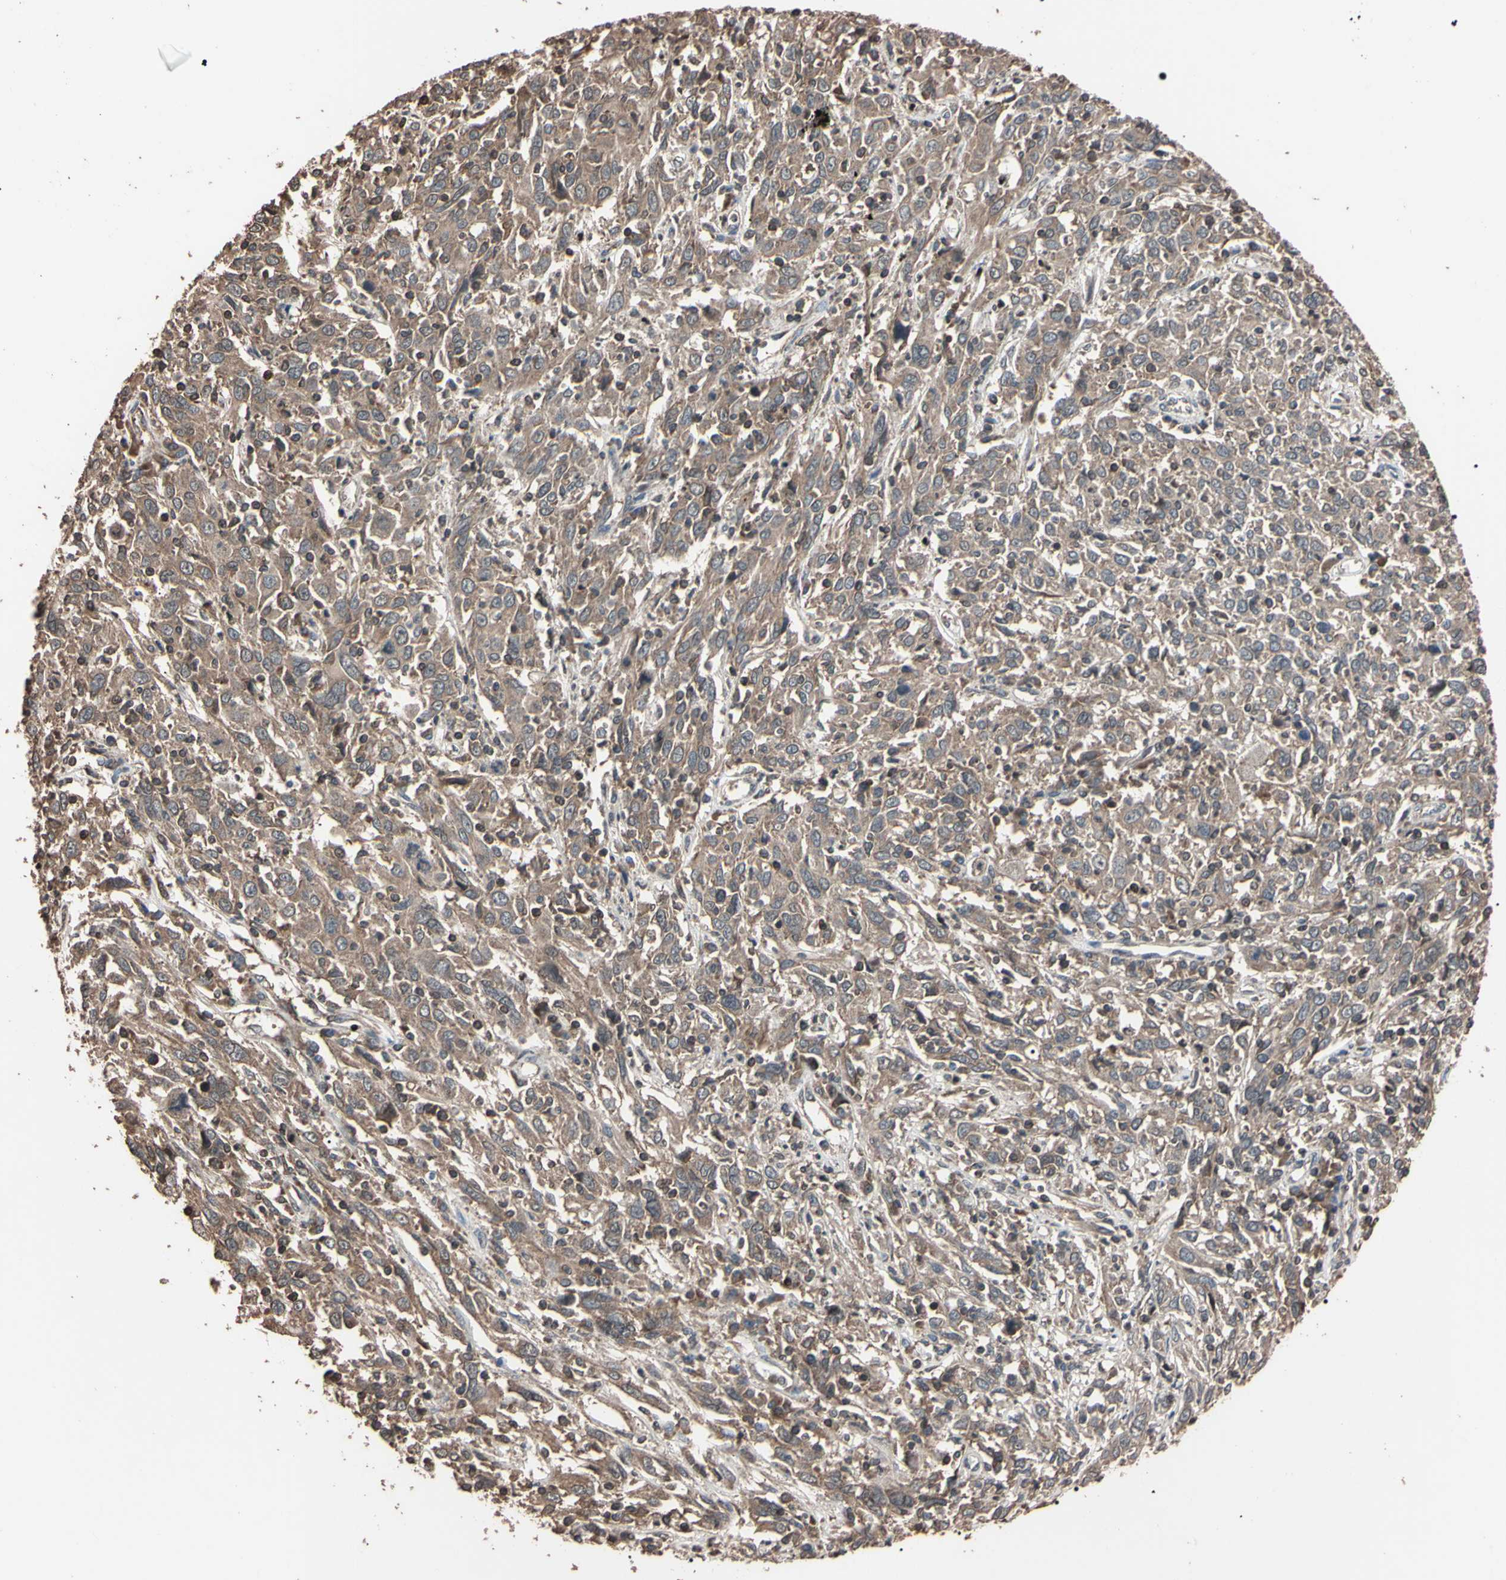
{"staining": {"intensity": "weak", "quantity": ">75%", "location": "cytoplasmic/membranous"}, "tissue": "cervical cancer", "cell_type": "Tumor cells", "image_type": "cancer", "snomed": [{"axis": "morphology", "description": "Squamous cell carcinoma, NOS"}, {"axis": "topography", "description": "Cervix"}], "caption": "Brown immunohistochemical staining in human cervical cancer shows weak cytoplasmic/membranous expression in approximately >75% of tumor cells.", "gene": "TNFRSF1A", "patient": {"sex": "female", "age": 46}}